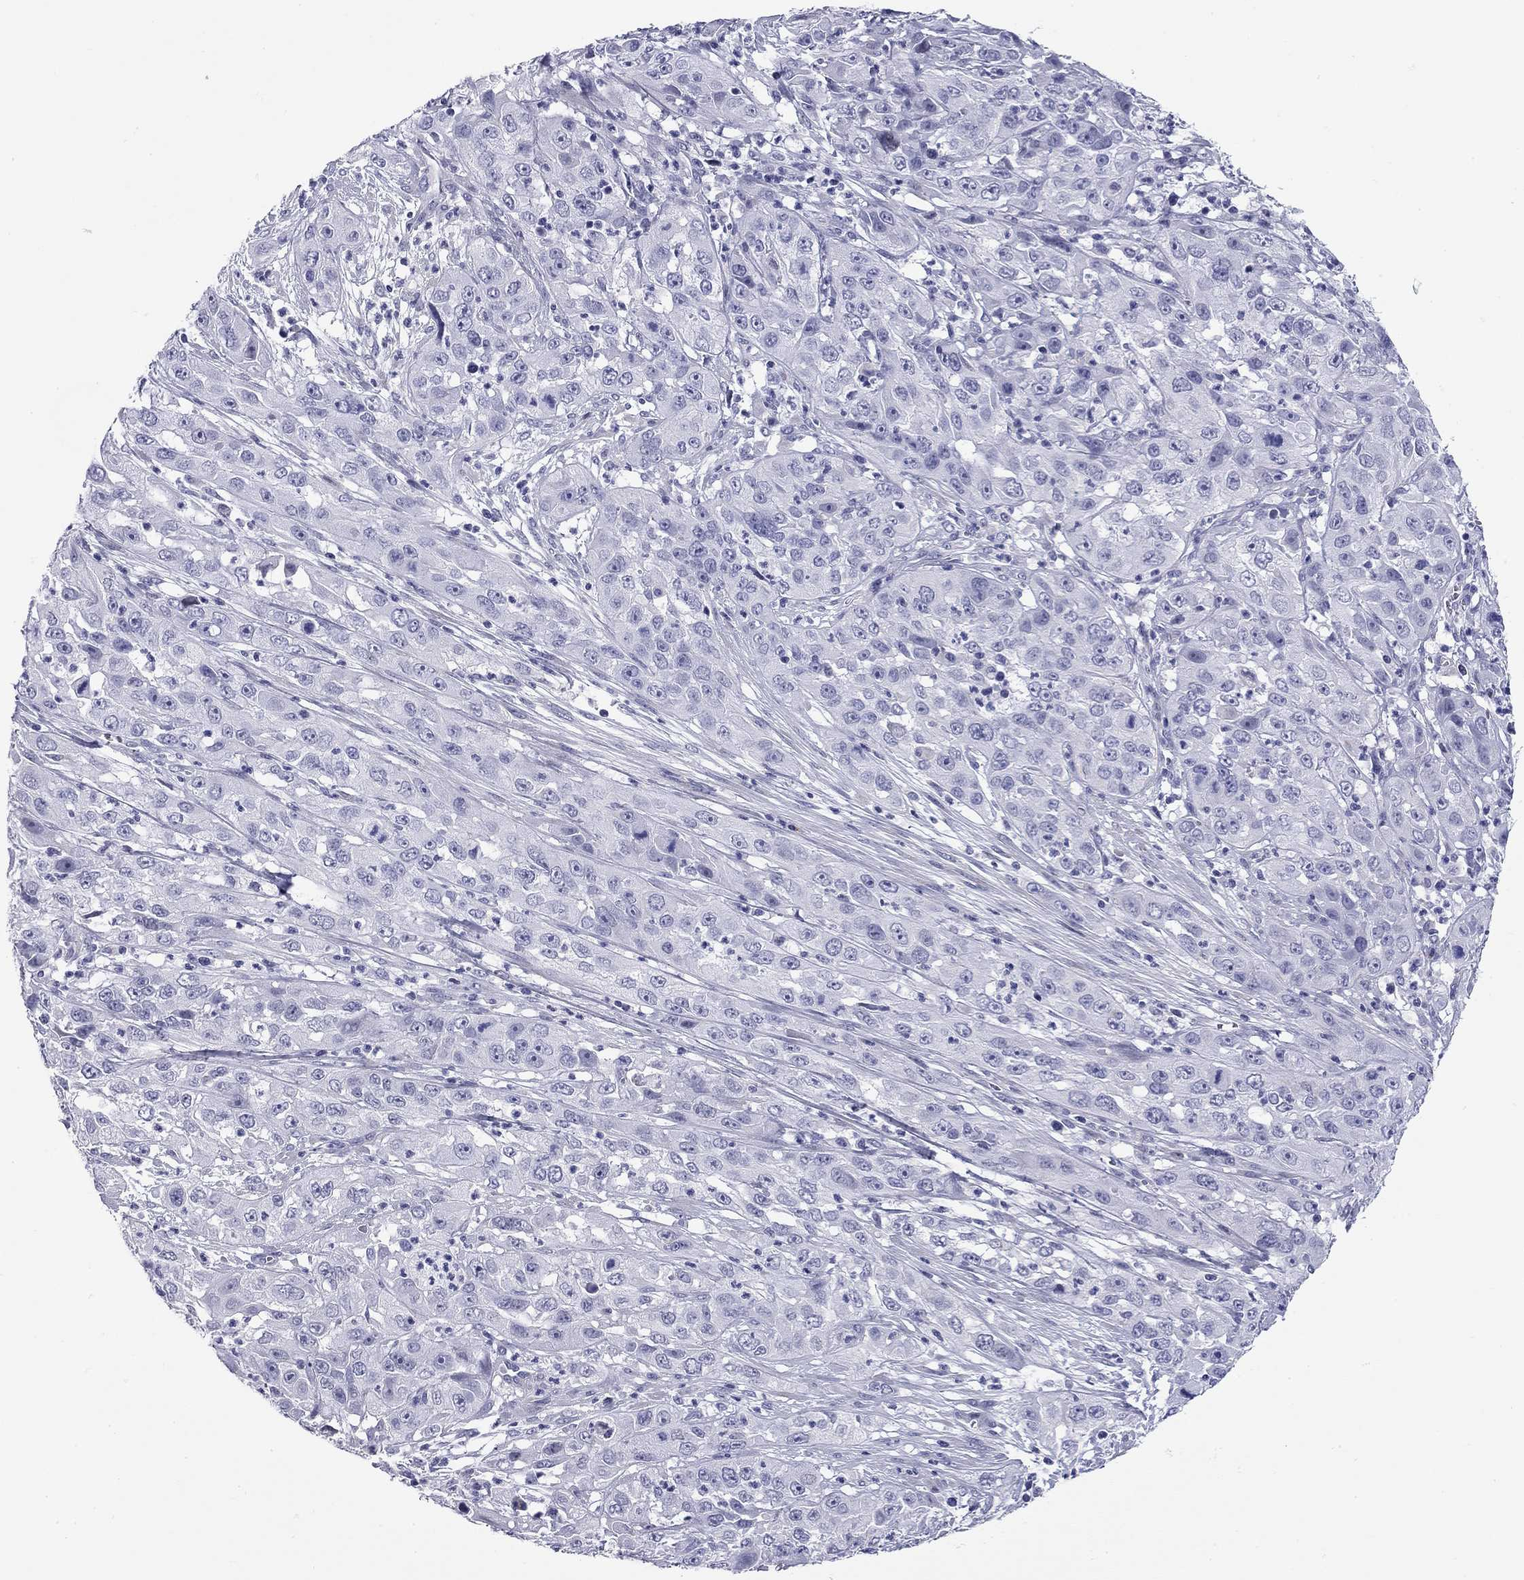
{"staining": {"intensity": "negative", "quantity": "none", "location": "none"}, "tissue": "cervical cancer", "cell_type": "Tumor cells", "image_type": "cancer", "snomed": [{"axis": "morphology", "description": "Squamous cell carcinoma, NOS"}, {"axis": "topography", "description": "Cervix"}], "caption": "Protein analysis of cervical squamous cell carcinoma displays no significant positivity in tumor cells.", "gene": "C8orf88", "patient": {"sex": "female", "age": 32}}